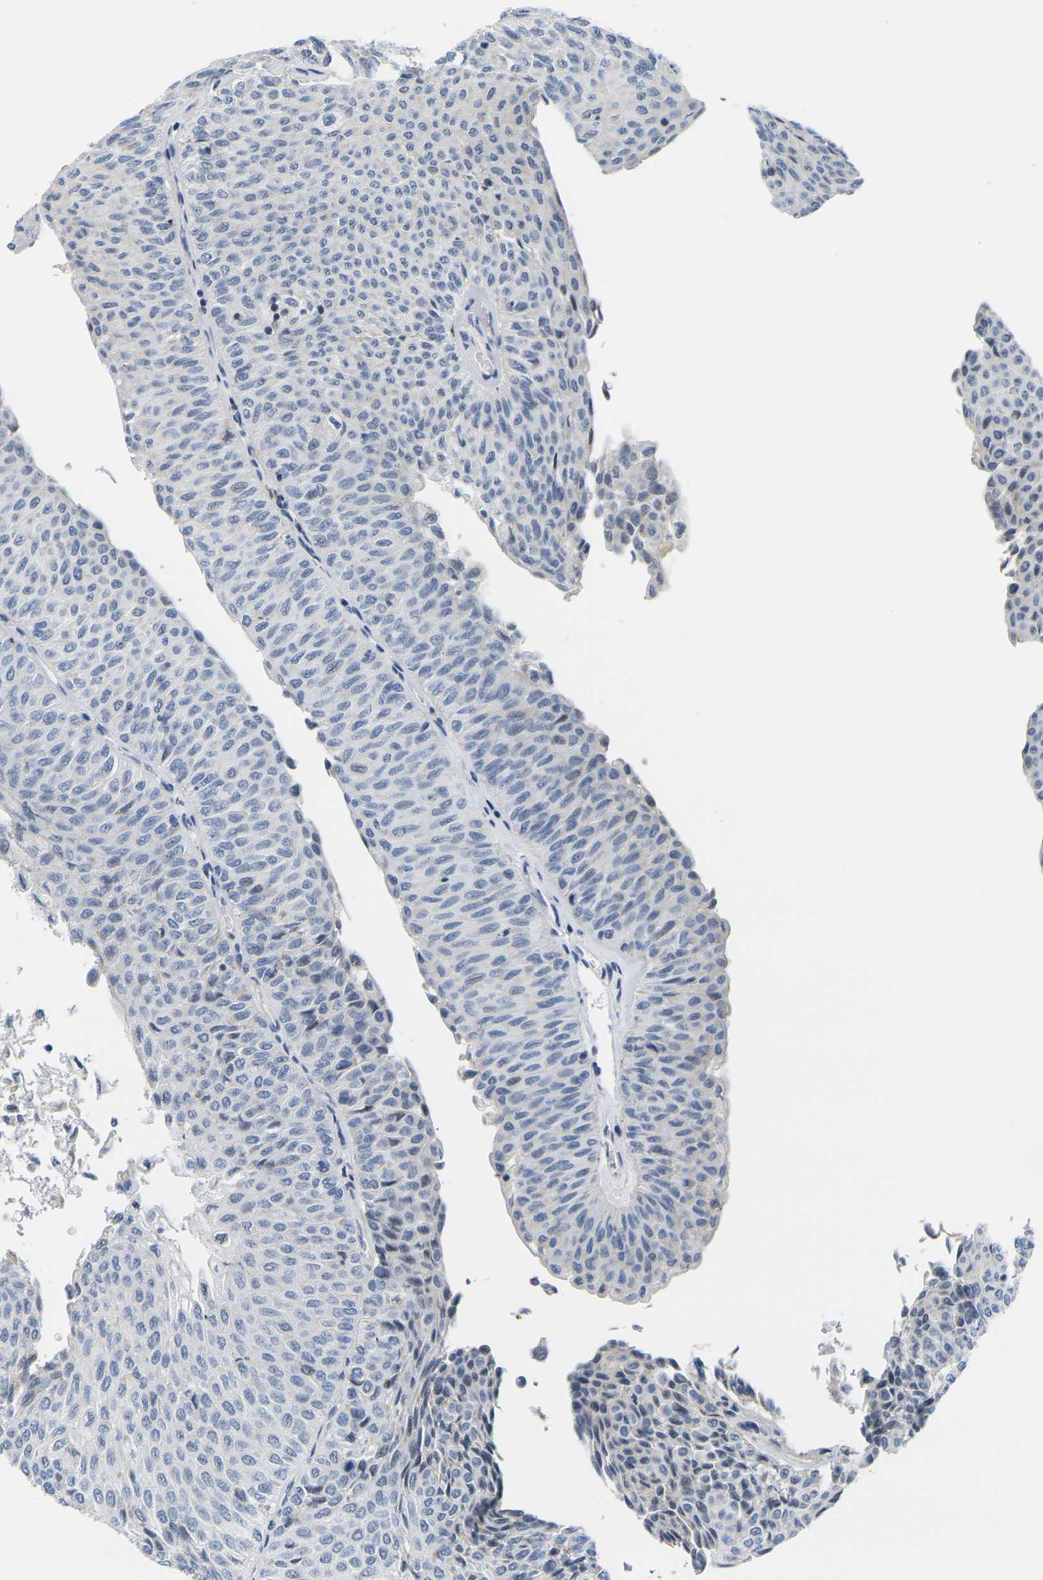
{"staining": {"intensity": "negative", "quantity": "none", "location": "none"}, "tissue": "urothelial cancer", "cell_type": "Tumor cells", "image_type": "cancer", "snomed": [{"axis": "morphology", "description": "Urothelial carcinoma, Low grade"}, {"axis": "topography", "description": "Urinary bladder"}], "caption": "This is an immunohistochemistry (IHC) image of human urothelial cancer. There is no staining in tumor cells.", "gene": "OTOF", "patient": {"sex": "male", "age": 78}}